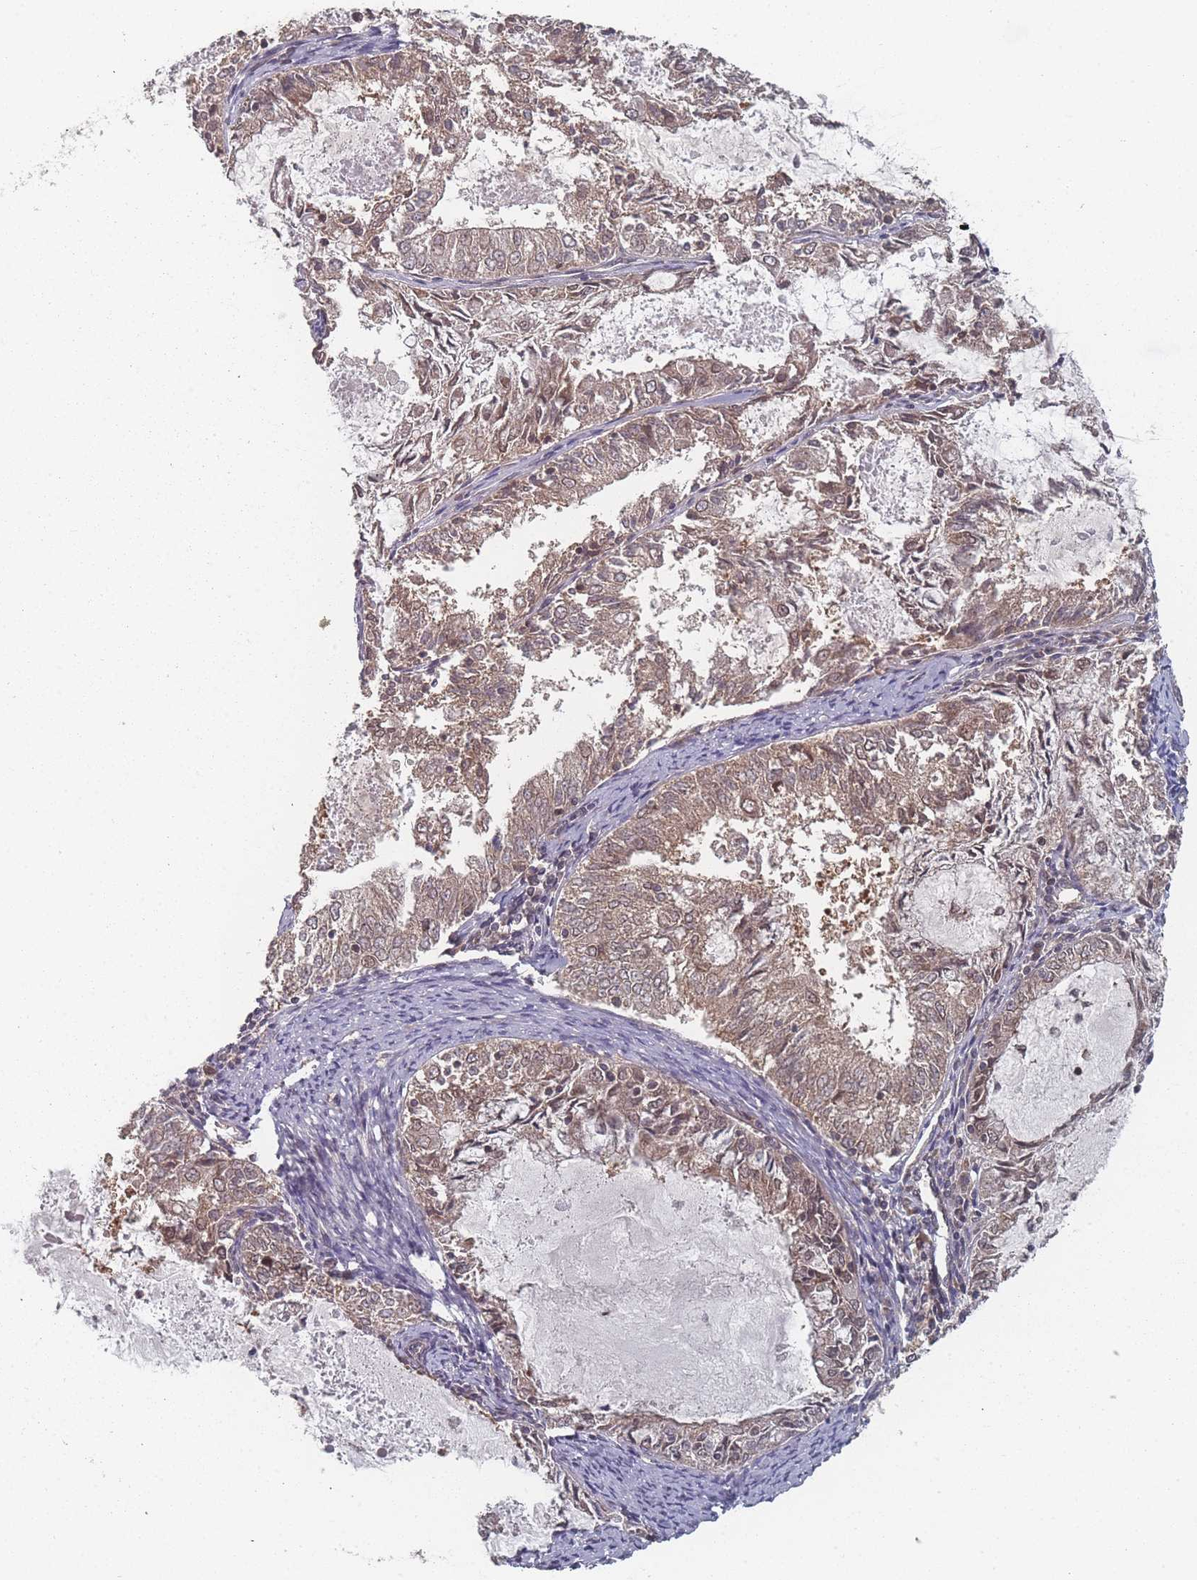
{"staining": {"intensity": "moderate", "quantity": ">75%", "location": "cytoplasmic/membranous,nuclear"}, "tissue": "endometrial cancer", "cell_type": "Tumor cells", "image_type": "cancer", "snomed": [{"axis": "morphology", "description": "Adenocarcinoma, NOS"}, {"axis": "topography", "description": "Endometrium"}], "caption": "A micrograph of endometrial cancer stained for a protein exhibits moderate cytoplasmic/membranous and nuclear brown staining in tumor cells.", "gene": "TBC1D25", "patient": {"sex": "female", "age": 57}}